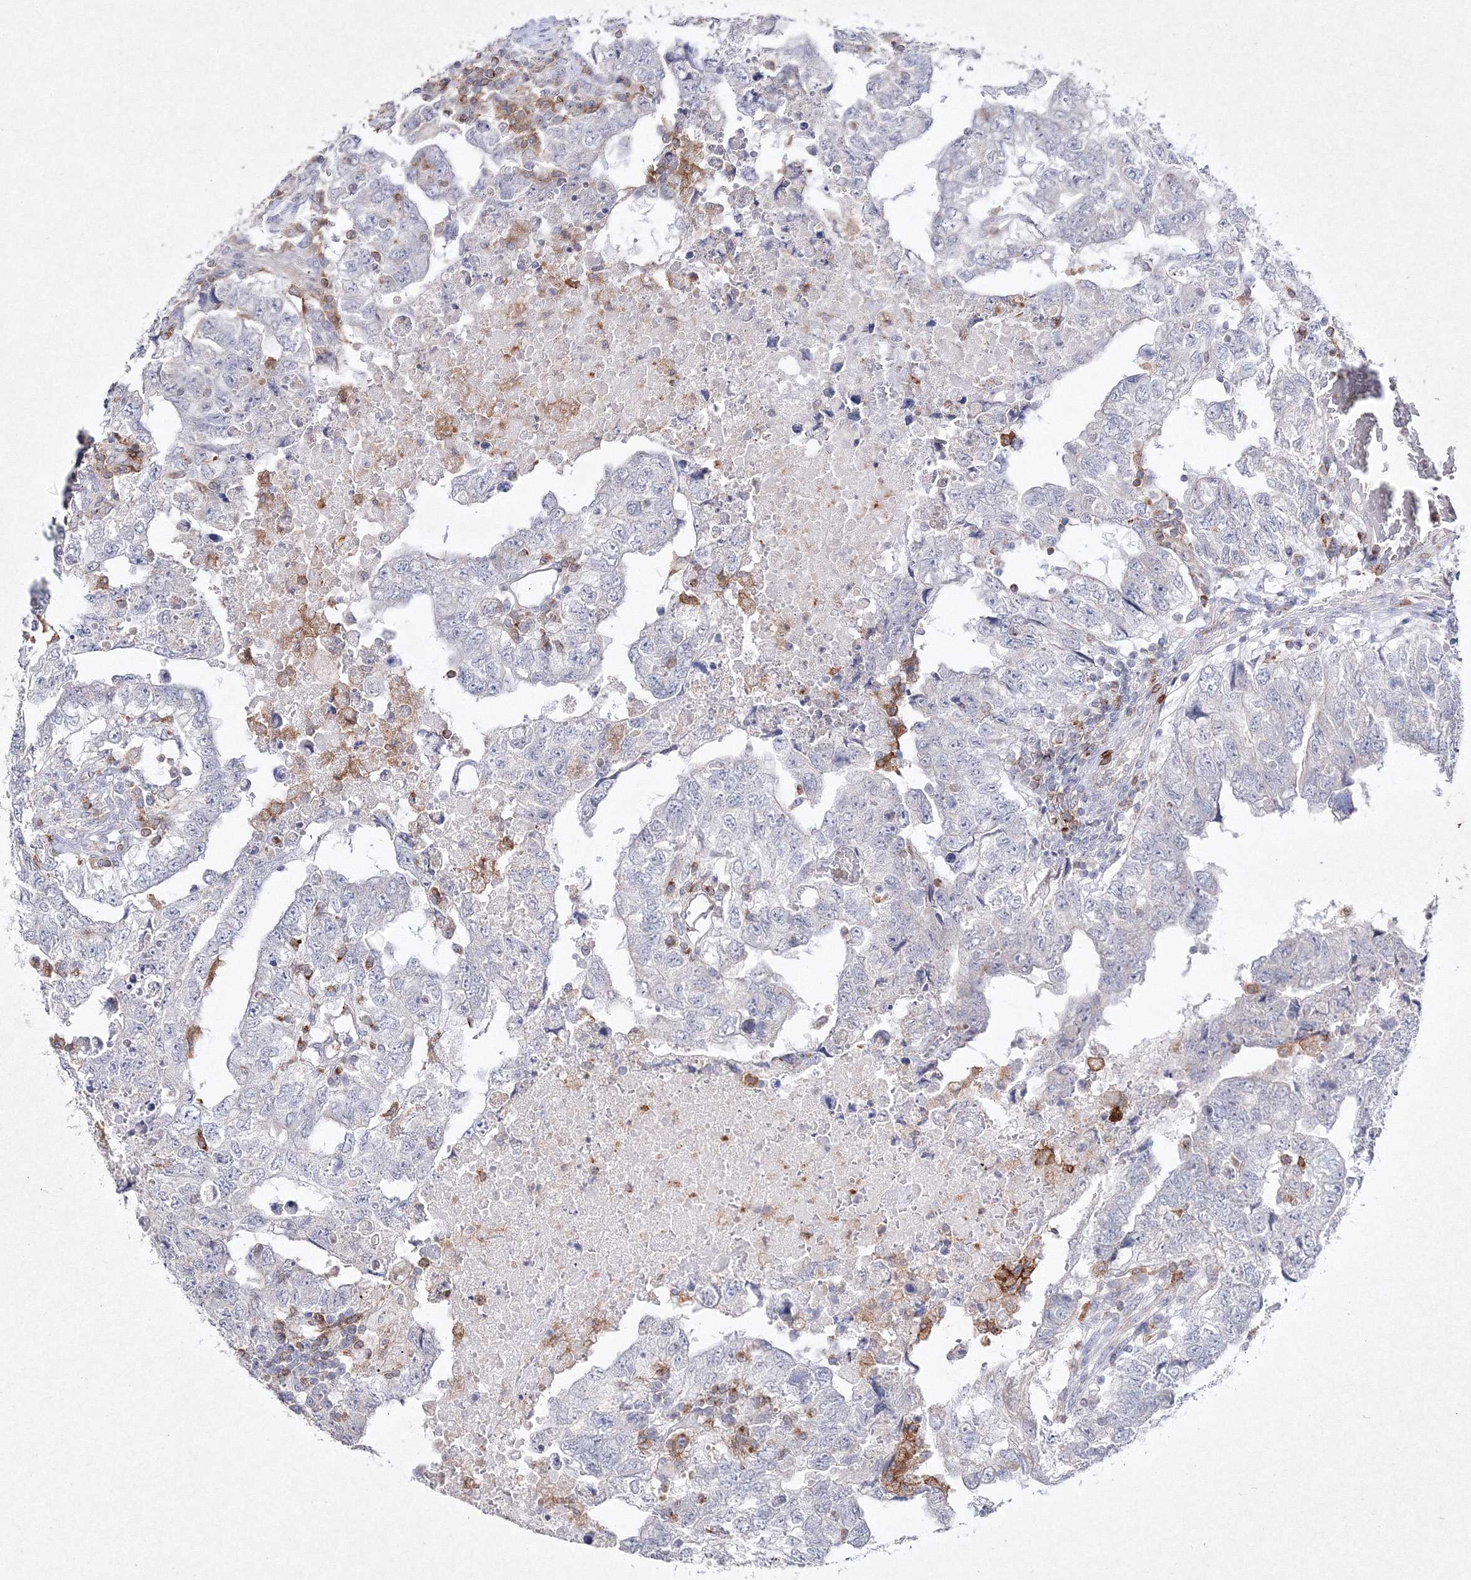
{"staining": {"intensity": "negative", "quantity": "none", "location": "none"}, "tissue": "testis cancer", "cell_type": "Tumor cells", "image_type": "cancer", "snomed": [{"axis": "morphology", "description": "Carcinoma, Embryonal, NOS"}, {"axis": "topography", "description": "Testis"}], "caption": "This is an immunohistochemistry histopathology image of human testis embryonal carcinoma. There is no positivity in tumor cells.", "gene": "HCST", "patient": {"sex": "male", "age": 36}}